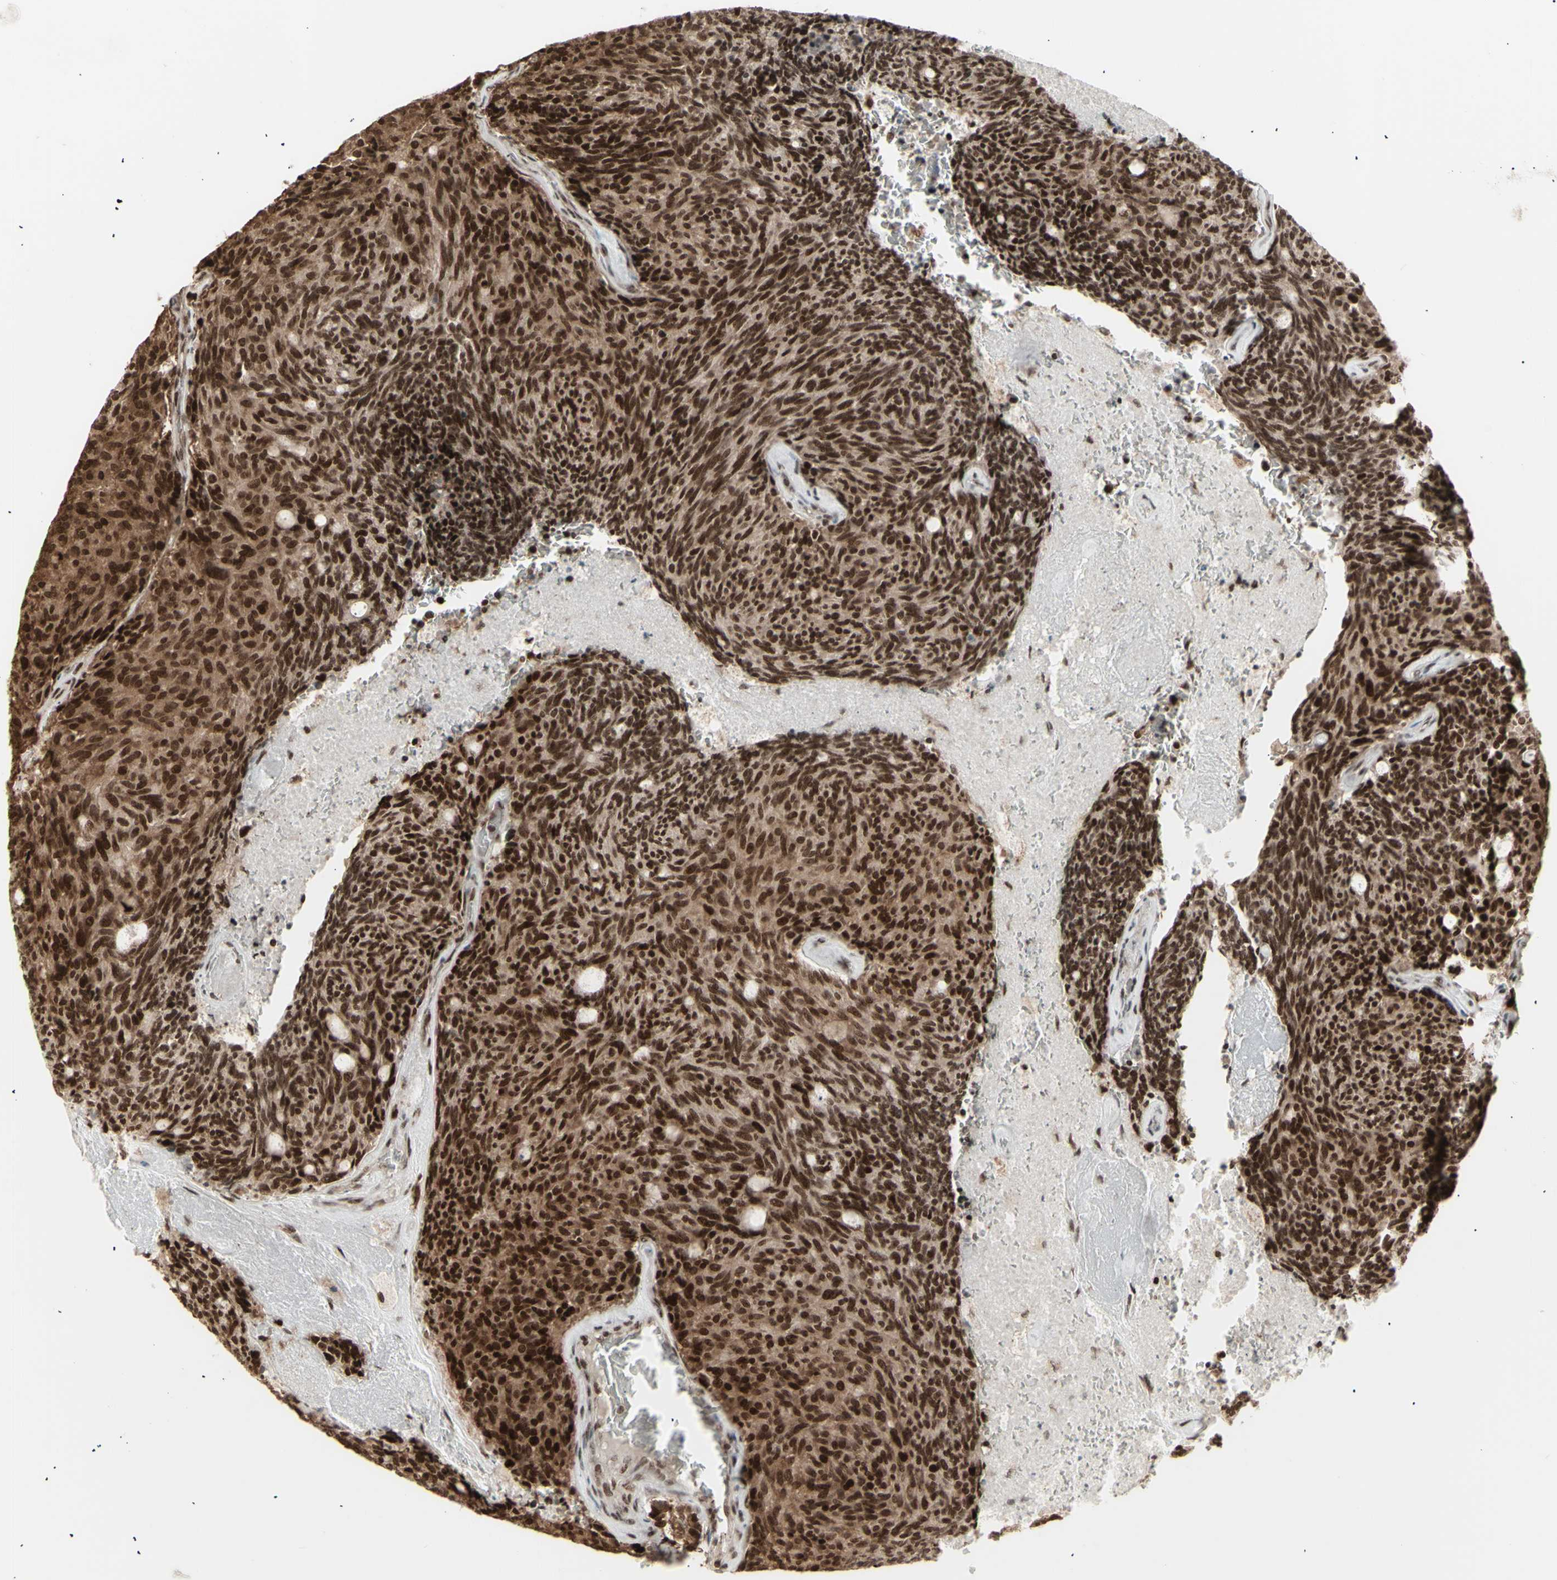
{"staining": {"intensity": "strong", "quantity": ">75%", "location": "cytoplasmic/membranous,nuclear"}, "tissue": "carcinoid", "cell_type": "Tumor cells", "image_type": "cancer", "snomed": [{"axis": "morphology", "description": "Carcinoid, malignant, NOS"}, {"axis": "topography", "description": "Pancreas"}], "caption": "Strong cytoplasmic/membranous and nuclear positivity is present in about >75% of tumor cells in carcinoid (malignant).", "gene": "CBX1", "patient": {"sex": "female", "age": 54}}